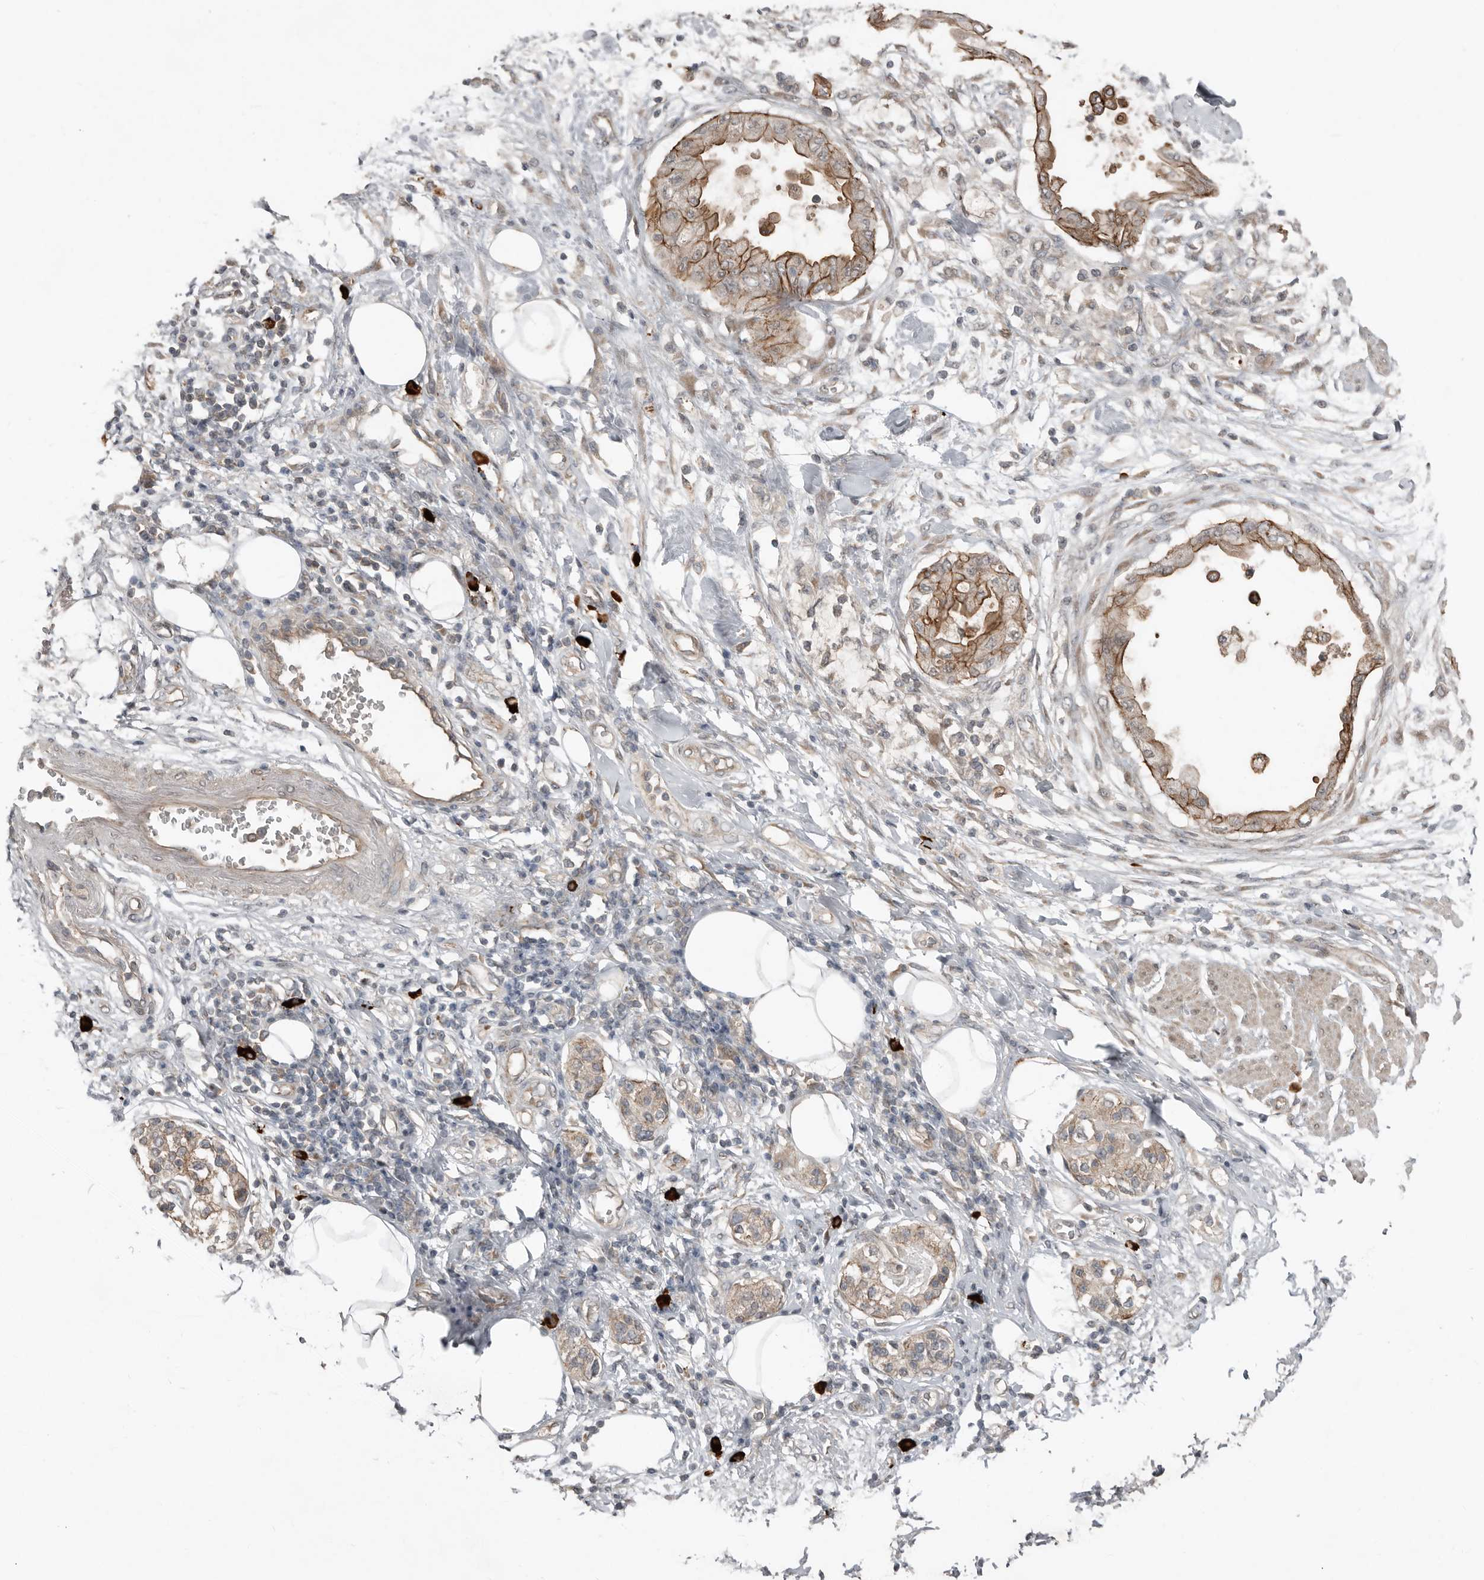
{"staining": {"intensity": "moderate", "quantity": "25%-75%", "location": "cytoplasmic/membranous"}, "tissue": "pancreatic cancer", "cell_type": "Tumor cells", "image_type": "cancer", "snomed": [{"axis": "morphology", "description": "Normal tissue, NOS"}, {"axis": "morphology", "description": "Adenocarcinoma, NOS"}, {"axis": "topography", "description": "Pancreas"}, {"axis": "topography", "description": "Duodenum"}], "caption": "Adenocarcinoma (pancreatic) was stained to show a protein in brown. There is medium levels of moderate cytoplasmic/membranous positivity in approximately 25%-75% of tumor cells.", "gene": "TEAD3", "patient": {"sex": "female", "age": 60}}